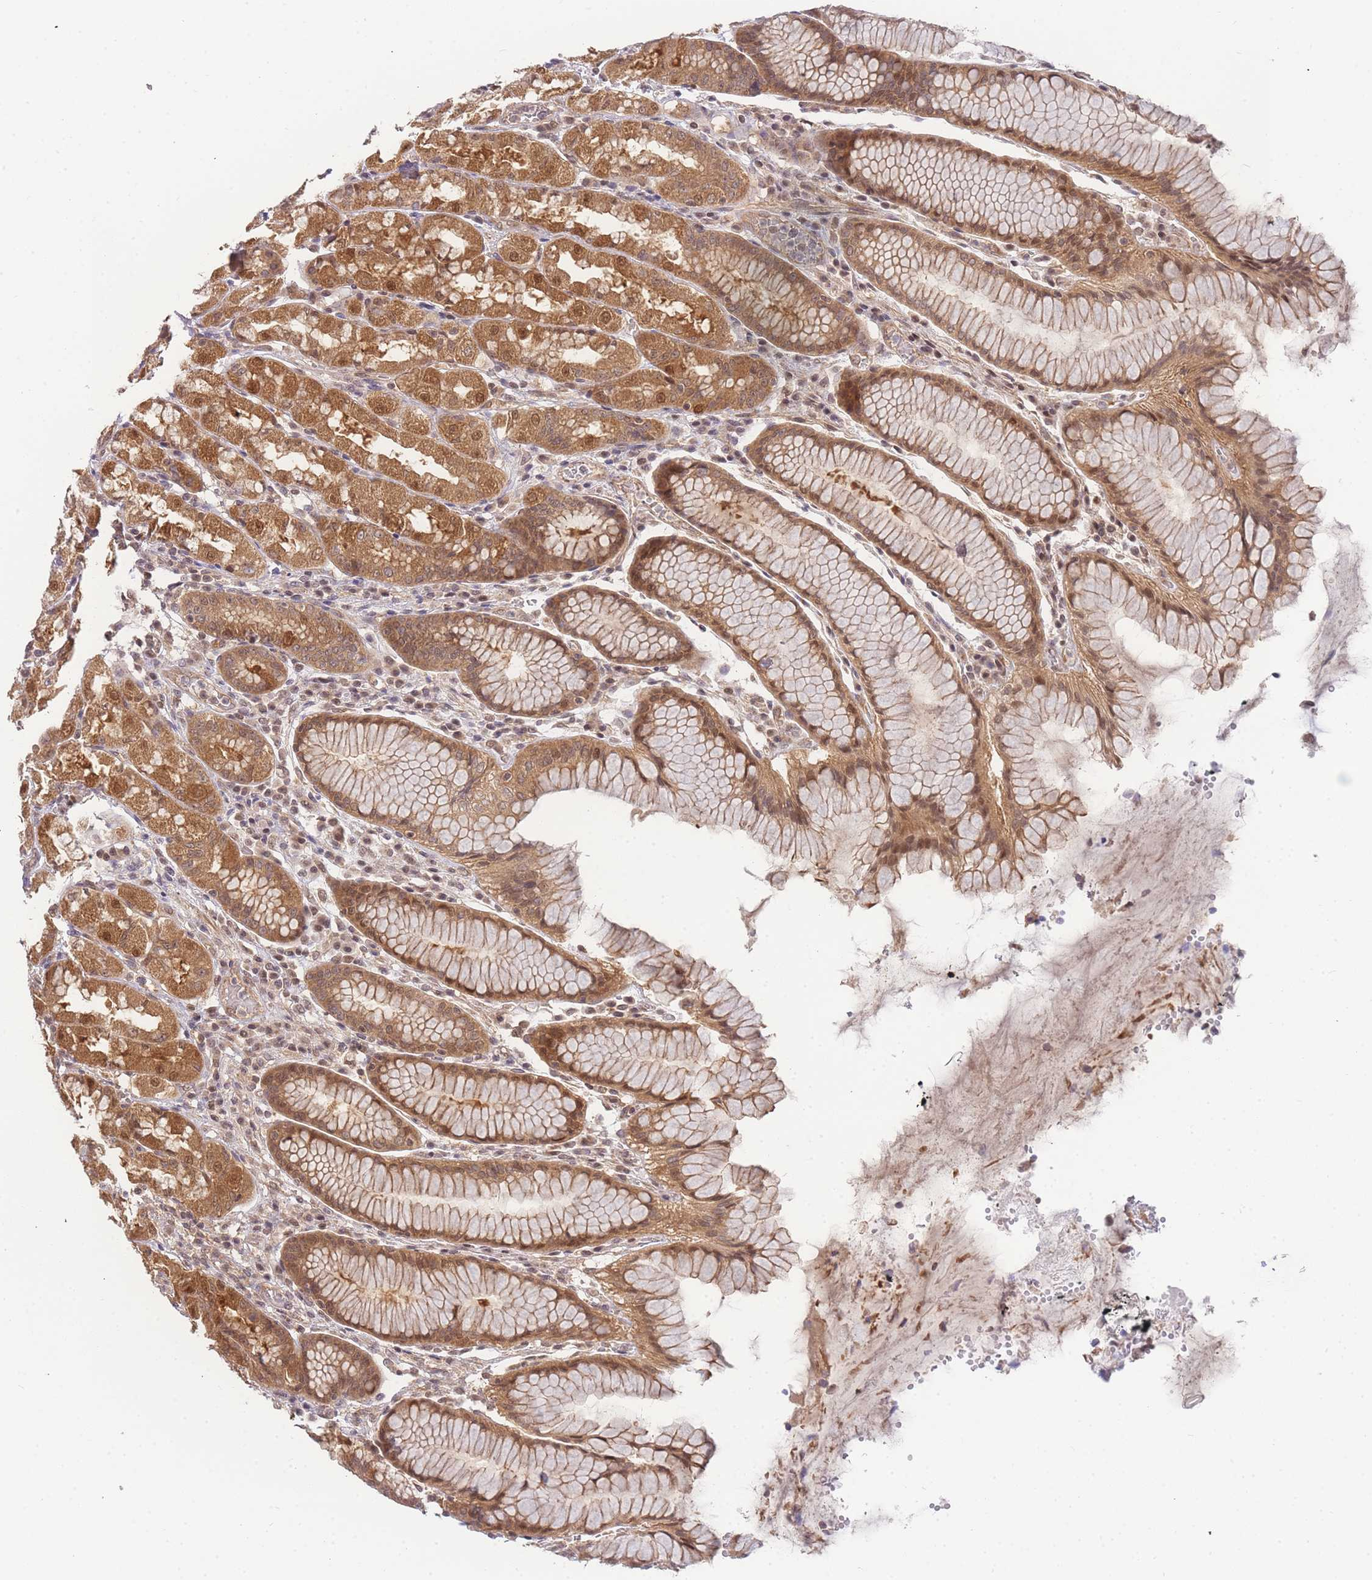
{"staining": {"intensity": "moderate", "quantity": ">75%", "location": "cytoplasmic/membranous,nuclear"}, "tissue": "stomach", "cell_type": "Glandular cells", "image_type": "normal", "snomed": [{"axis": "morphology", "description": "Normal tissue, NOS"}, {"axis": "topography", "description": "Stomach, lower"}], "caption": "A photomicrograph showing moderate cytoplasmic/membranous,nuclear staining in about >75% of glandular cells in normal stomach, as visualized by brown immunohistochemical staining.", "gene": "KIAA1191", "patient": {"sex": "female", "age": 56}}